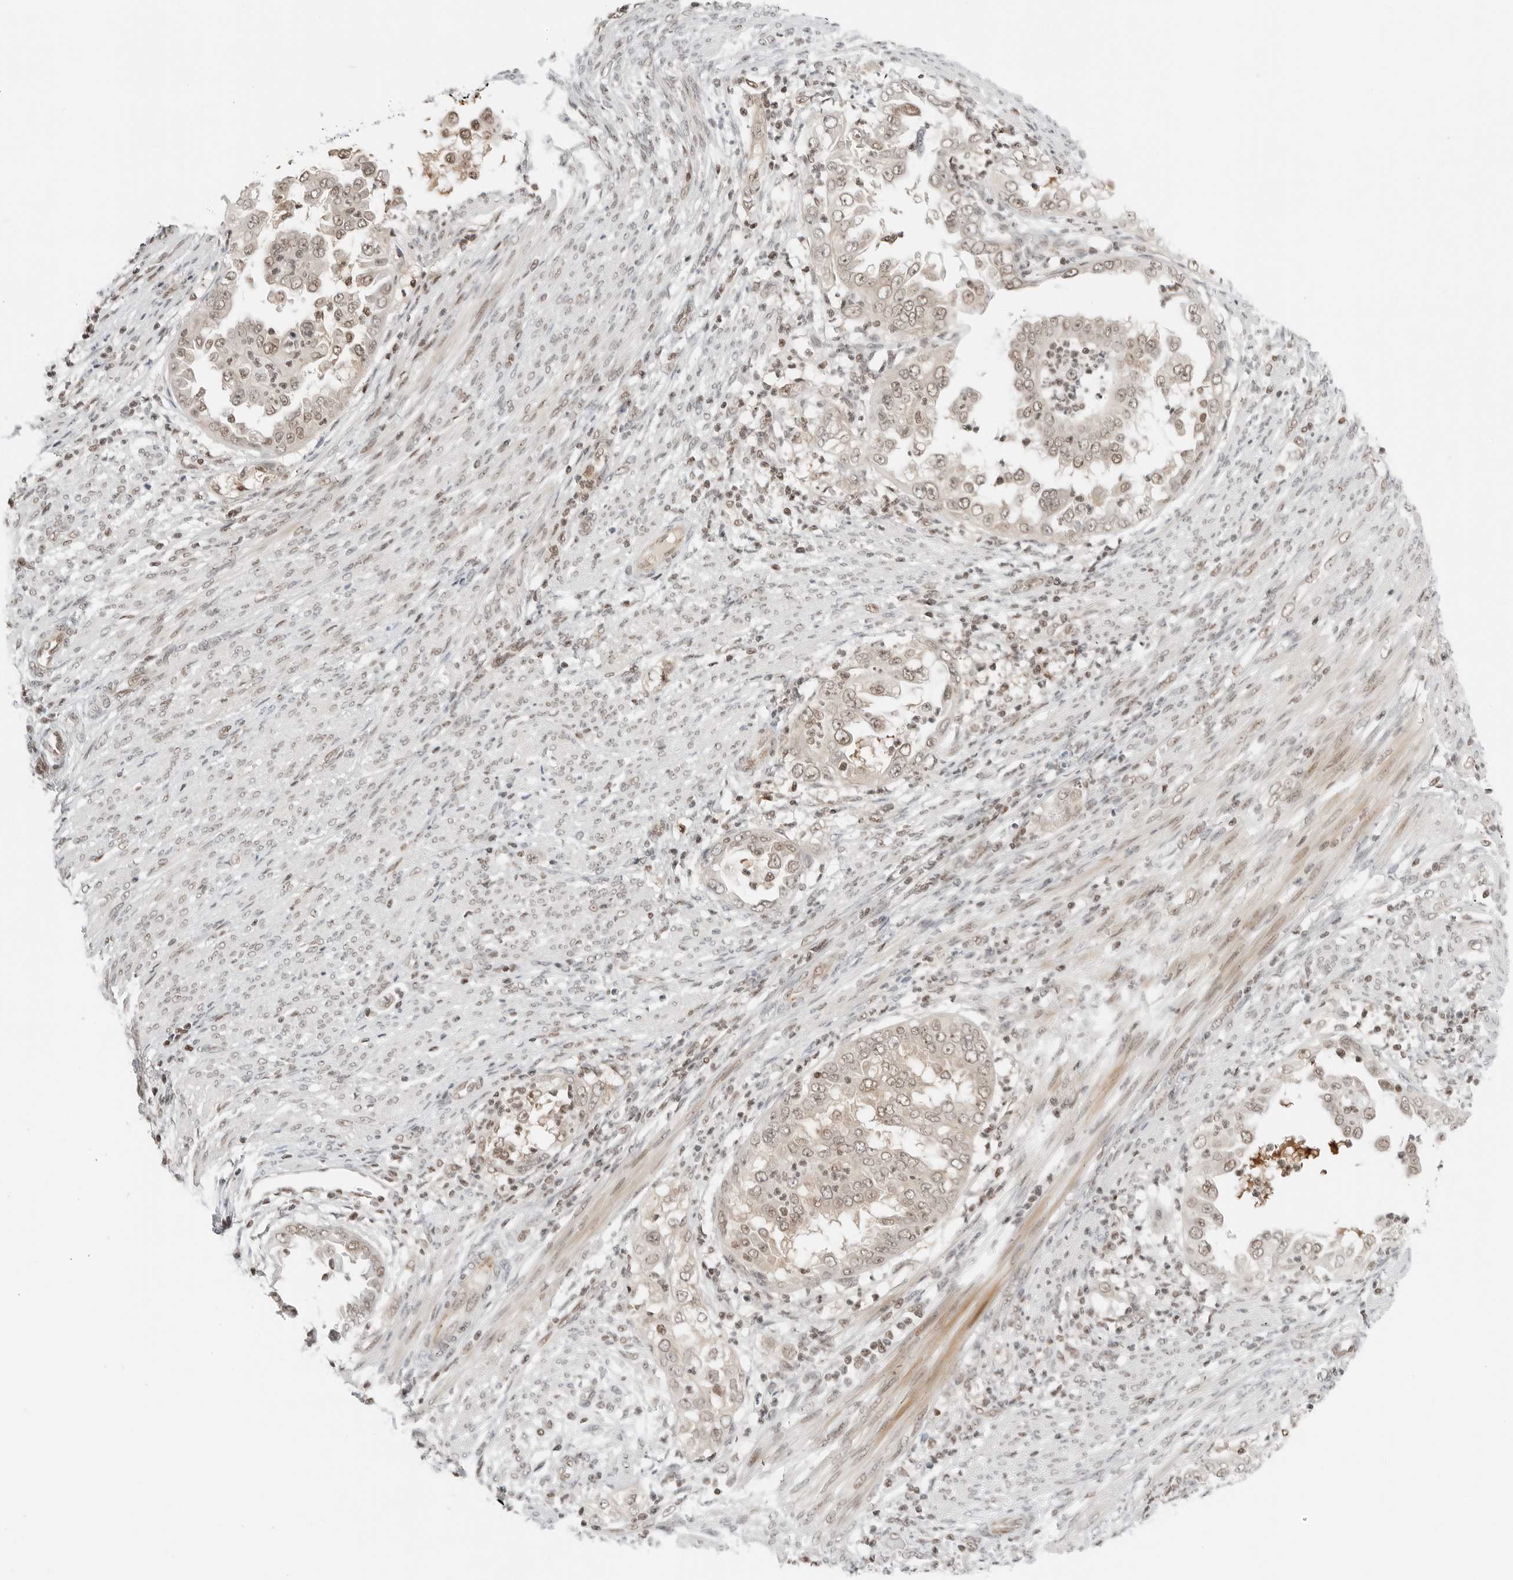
{"staining": {"intensity": "weak", "quantity": ">75%", "location": "nuclear"}, "tissue": "endometrial cancer", "cell_type": "Tumor cells", "image_type": "cancer", "snomed": [{"axis": "morphology", "description": "Adenocarcinoma, NOS"}, {"axis": "topography", "description": "Endometrium"}], "caption": "Endometrial cancer stained for a protein (brown) displays weak nuclear positive positivity in about >75% of tumor cells.", "gene": "CRTC2", "patient": {"sex": "female", "age": 85}}